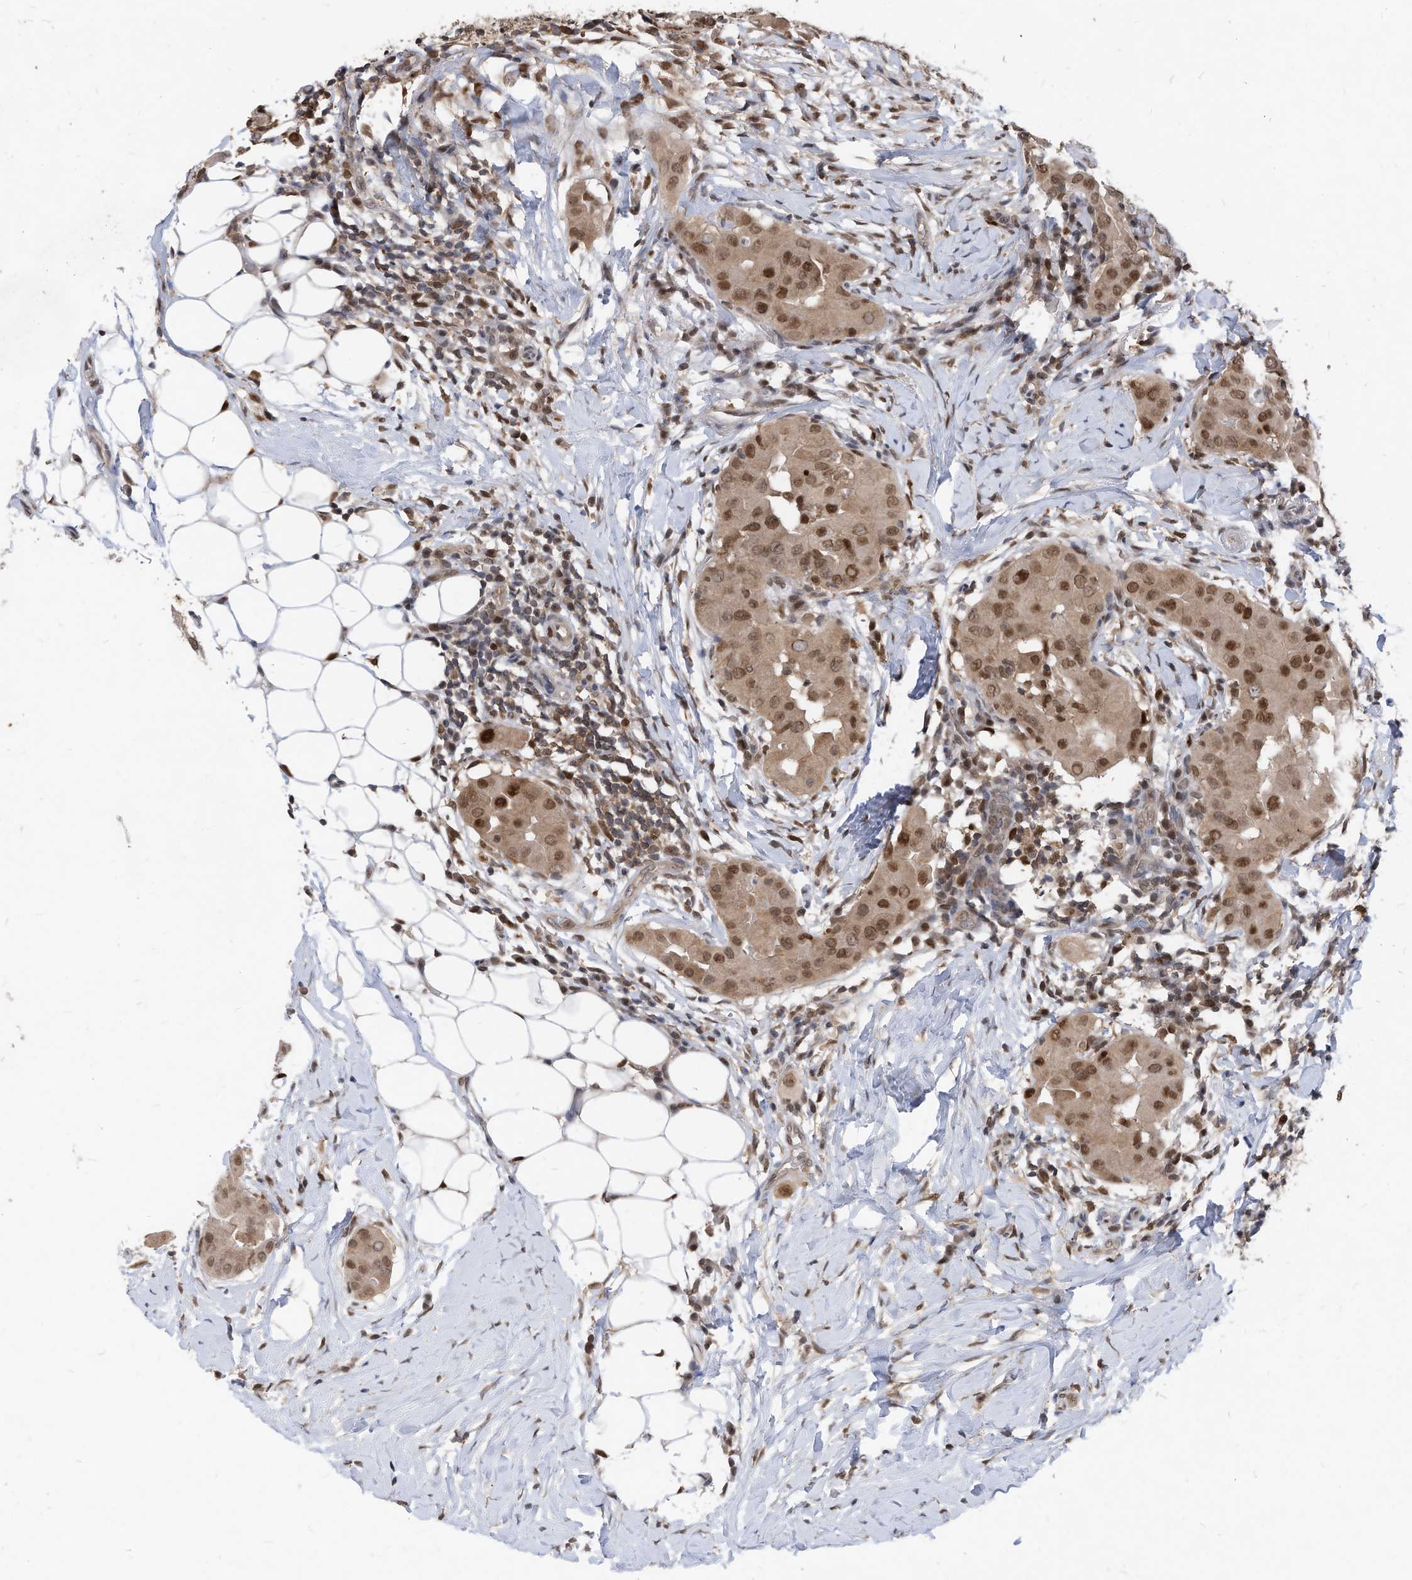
{"staining": {"intensity": "moderate", "quantity": ">75%", "location": "nuclear"}, "tissue": "thyroid cancer", "cell_type": "Tumor cells", "image_type": "cancer", "snomed": [{"axis": "morphology", "description": "Papillary adenocarcinoma, NOS"}, {"axis": "topography", "description": "Thyroid gland"}], "caption": "A brown stain highlights moderate nuclear staining of a protein in human thyroid cancer (papillary adenocarcinoma) tumor cells.", "gene": "KPNB1", "patient": {"sex": "male", "age": 33}}